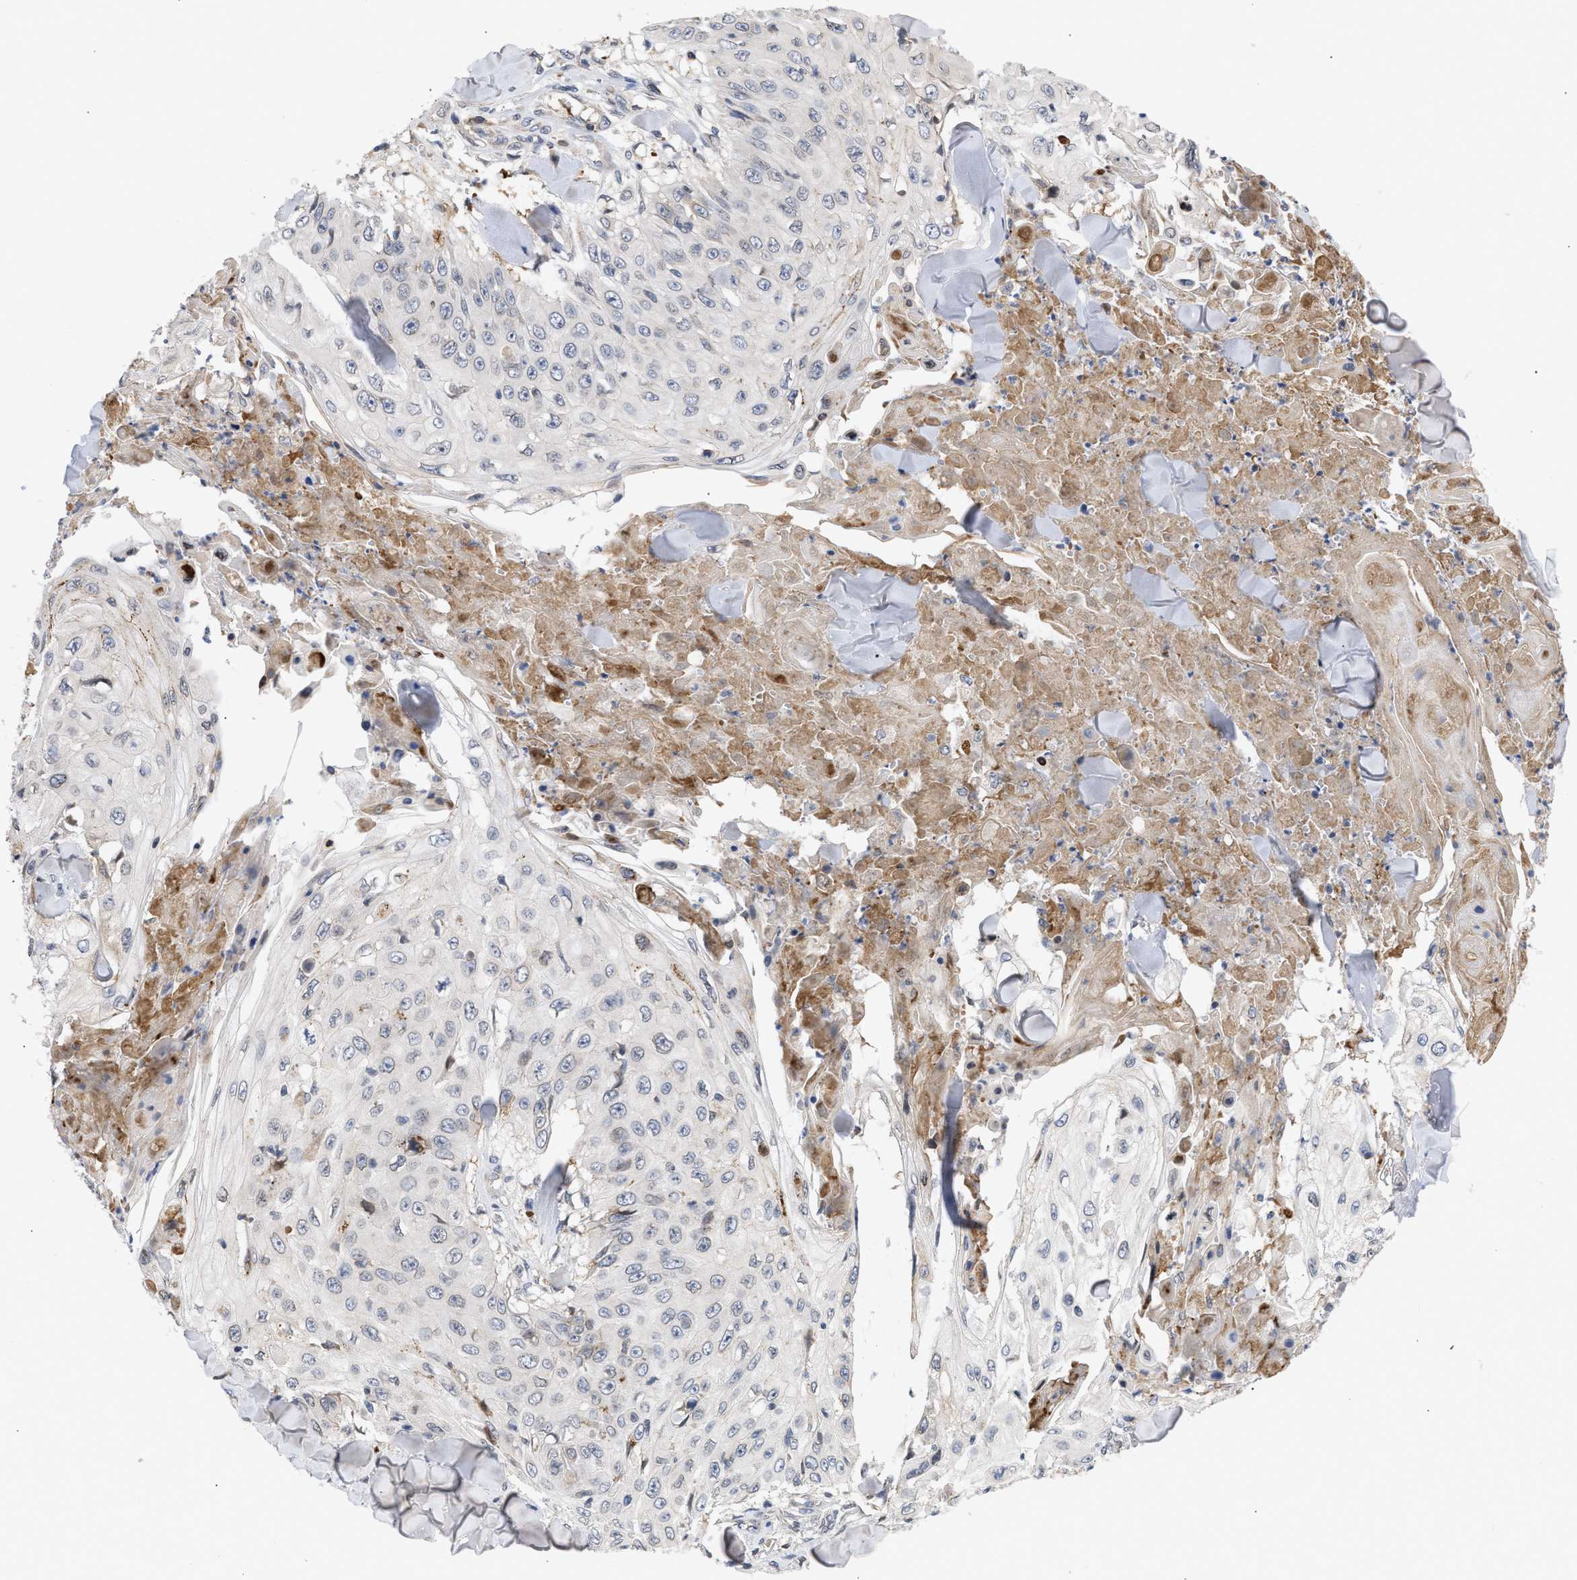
{"staining": {"intensity": "negative", "quantity": "none", "location": "none"}, "tissue": "skin cancer", "cell_type": "Tumor cells", "image_type": "cancer", "snomed": [{"axis": "morphology", "description": "Squamous cell carcinoma, NOS"}, {"axis": "topography", "description": "Skin"}], "caption": "The histopathology image reveals no staining of tumor cells in skin cancer.", "gene": "NUP62", "patient": {"sex": "male", "age": 86}}